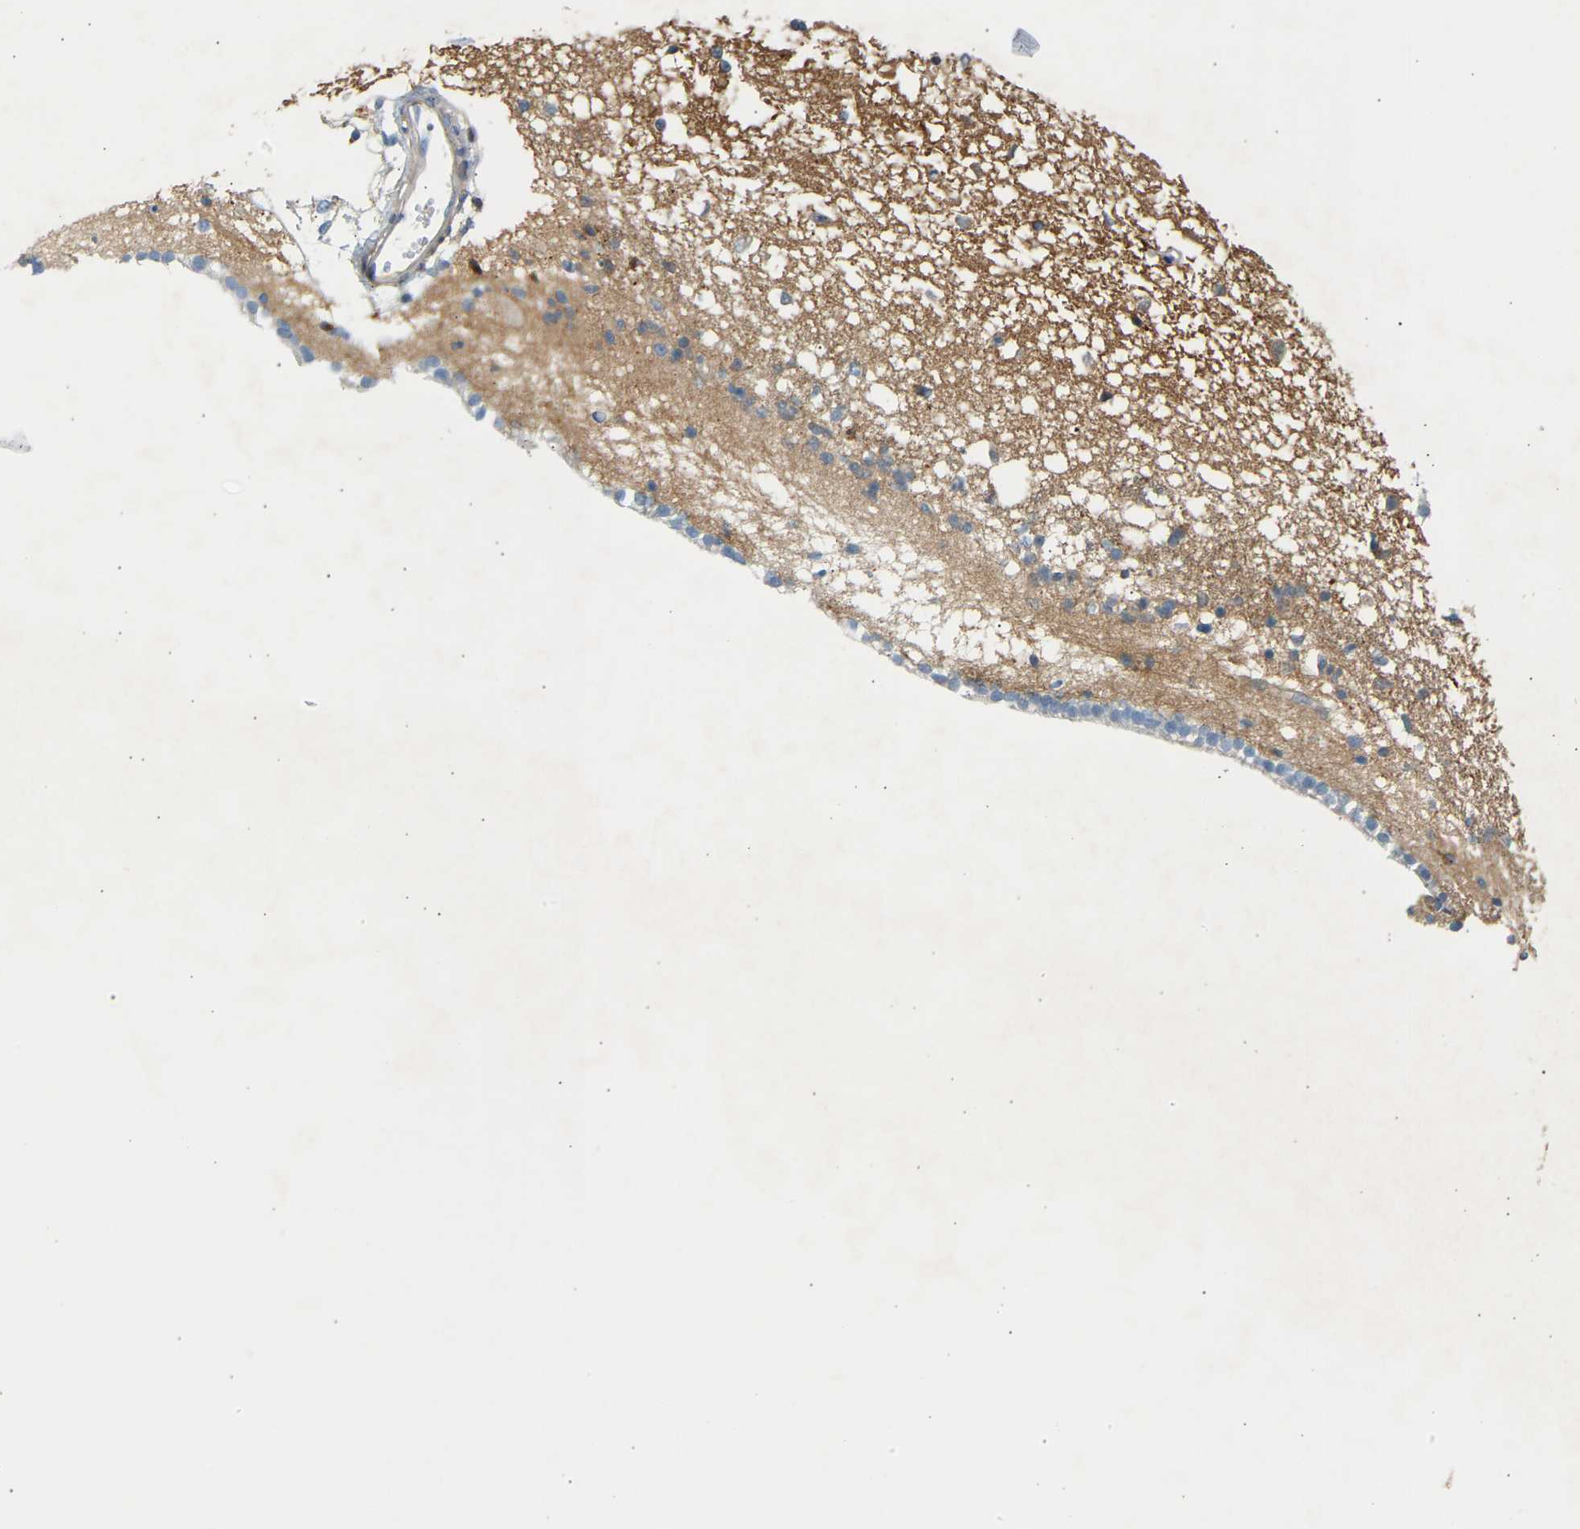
{"staining": {"intensity": "weak", "quantity": "25%-75%", "location": "cytoplasmic/membranous"}, "tissue": "caudate", "cell_type": "Glial cells", "image_type": "normal", "snomed": [{"axis": "morphology", "description": "Normal tissue, NOS"}, {"axis": "topography", "description": "Lateral ventricle wall"}], "caption": "This histopathology image exhibits immunohistochemistry (IHC) staining of normal human caudate, with low weak cytoplasmic/membranous expression in approximately 25%-75% of glial cells.", "gene": "FNBP1", "patient": {"sex": "male", "age": 45}}